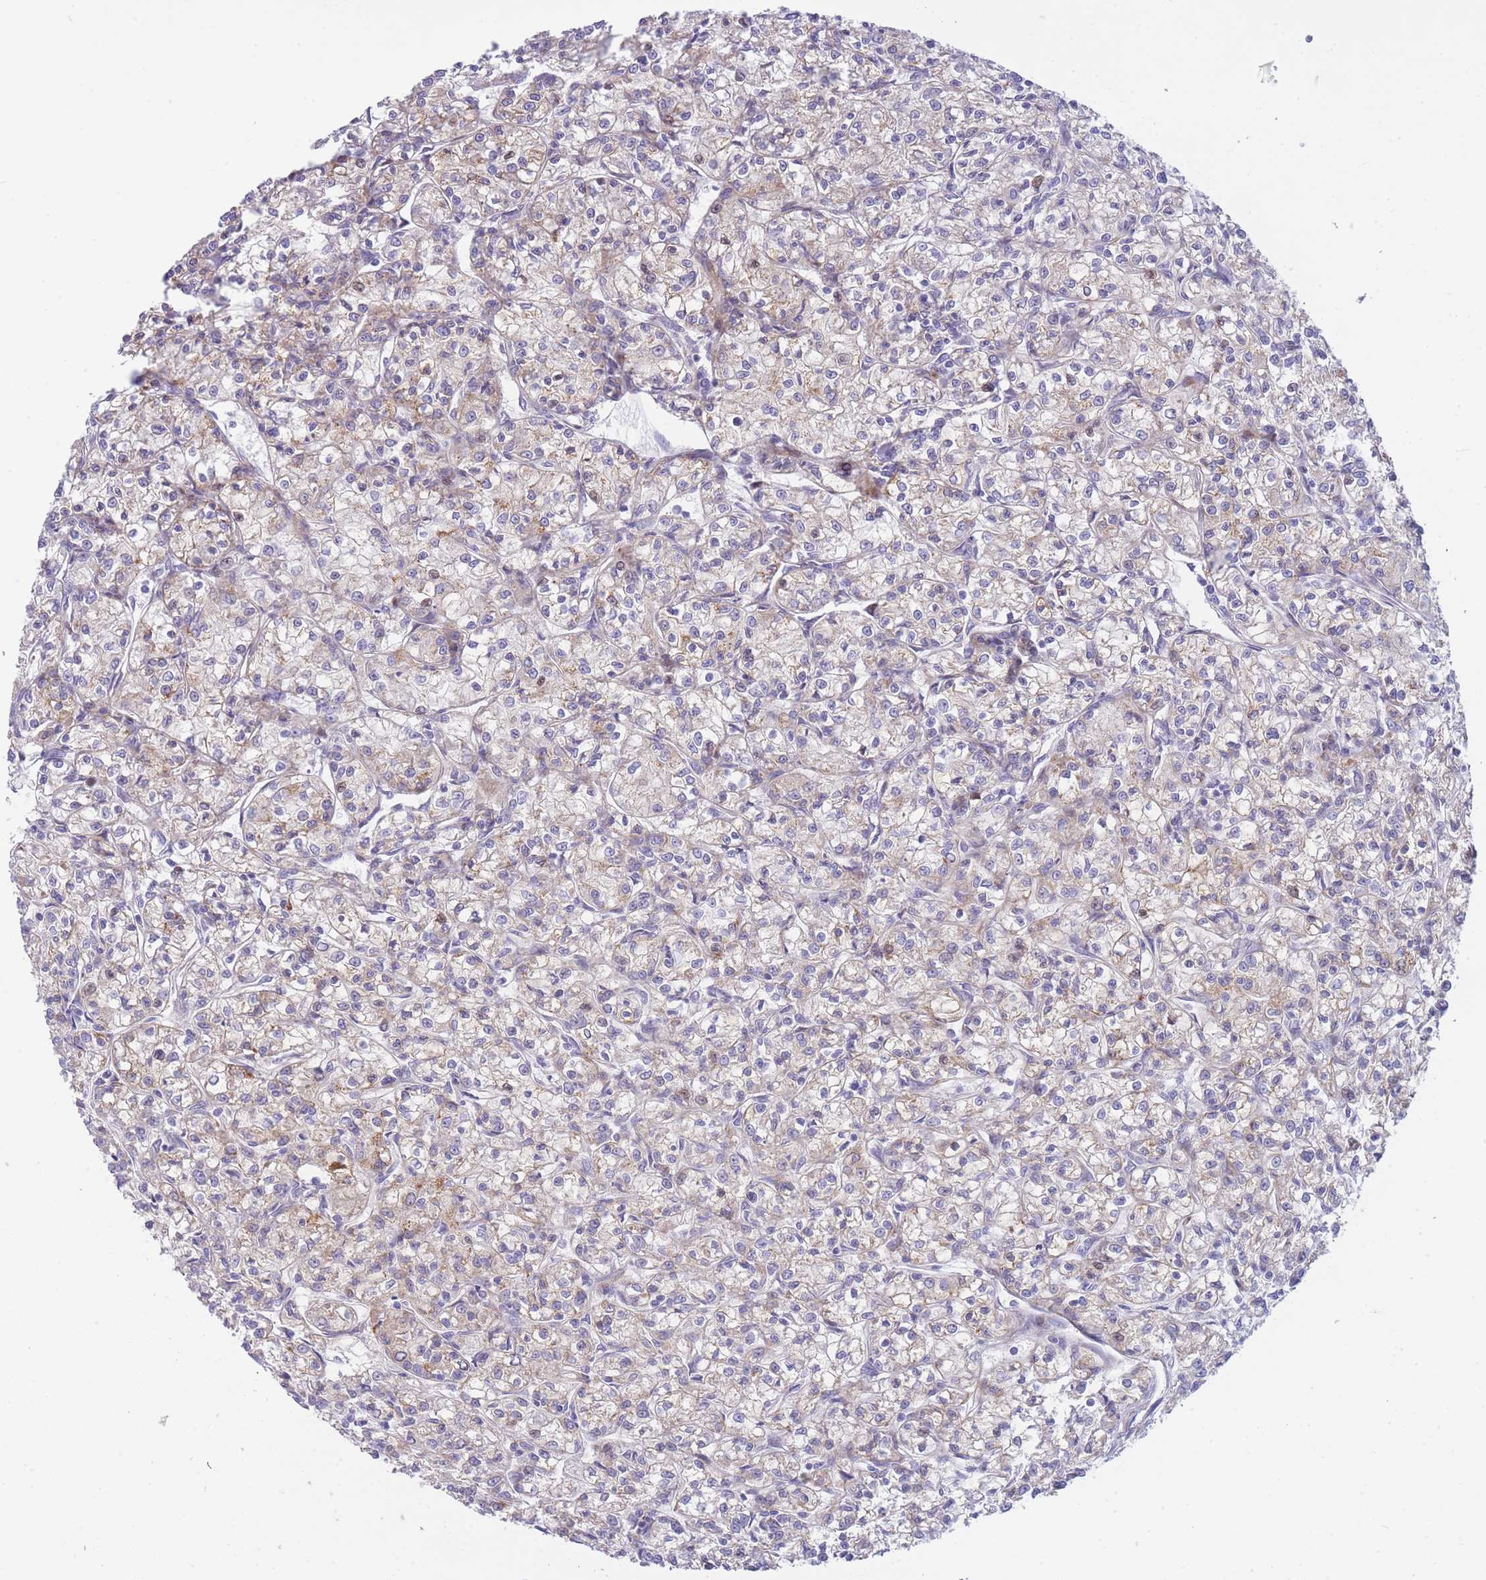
{"staining": {"intensity": "weak", "quantity": "<25%", "location": "cytoplasmic/membranous"}, "tissue": "renal cancer", "cell_type": "Tumor cells", "image_type": "cancer", "snomed": [{"axis": "morphology", "description": "Adenocarcinoma, NOS"}, {"axis": "topography", "description": "Kidney"}], "caption": "Renal cancer was stained to show a protein in brown. There is no significant expression in tumor cells.", "gene": "ATP5MC2", "patient": {"sex": "female", "age": 59}}